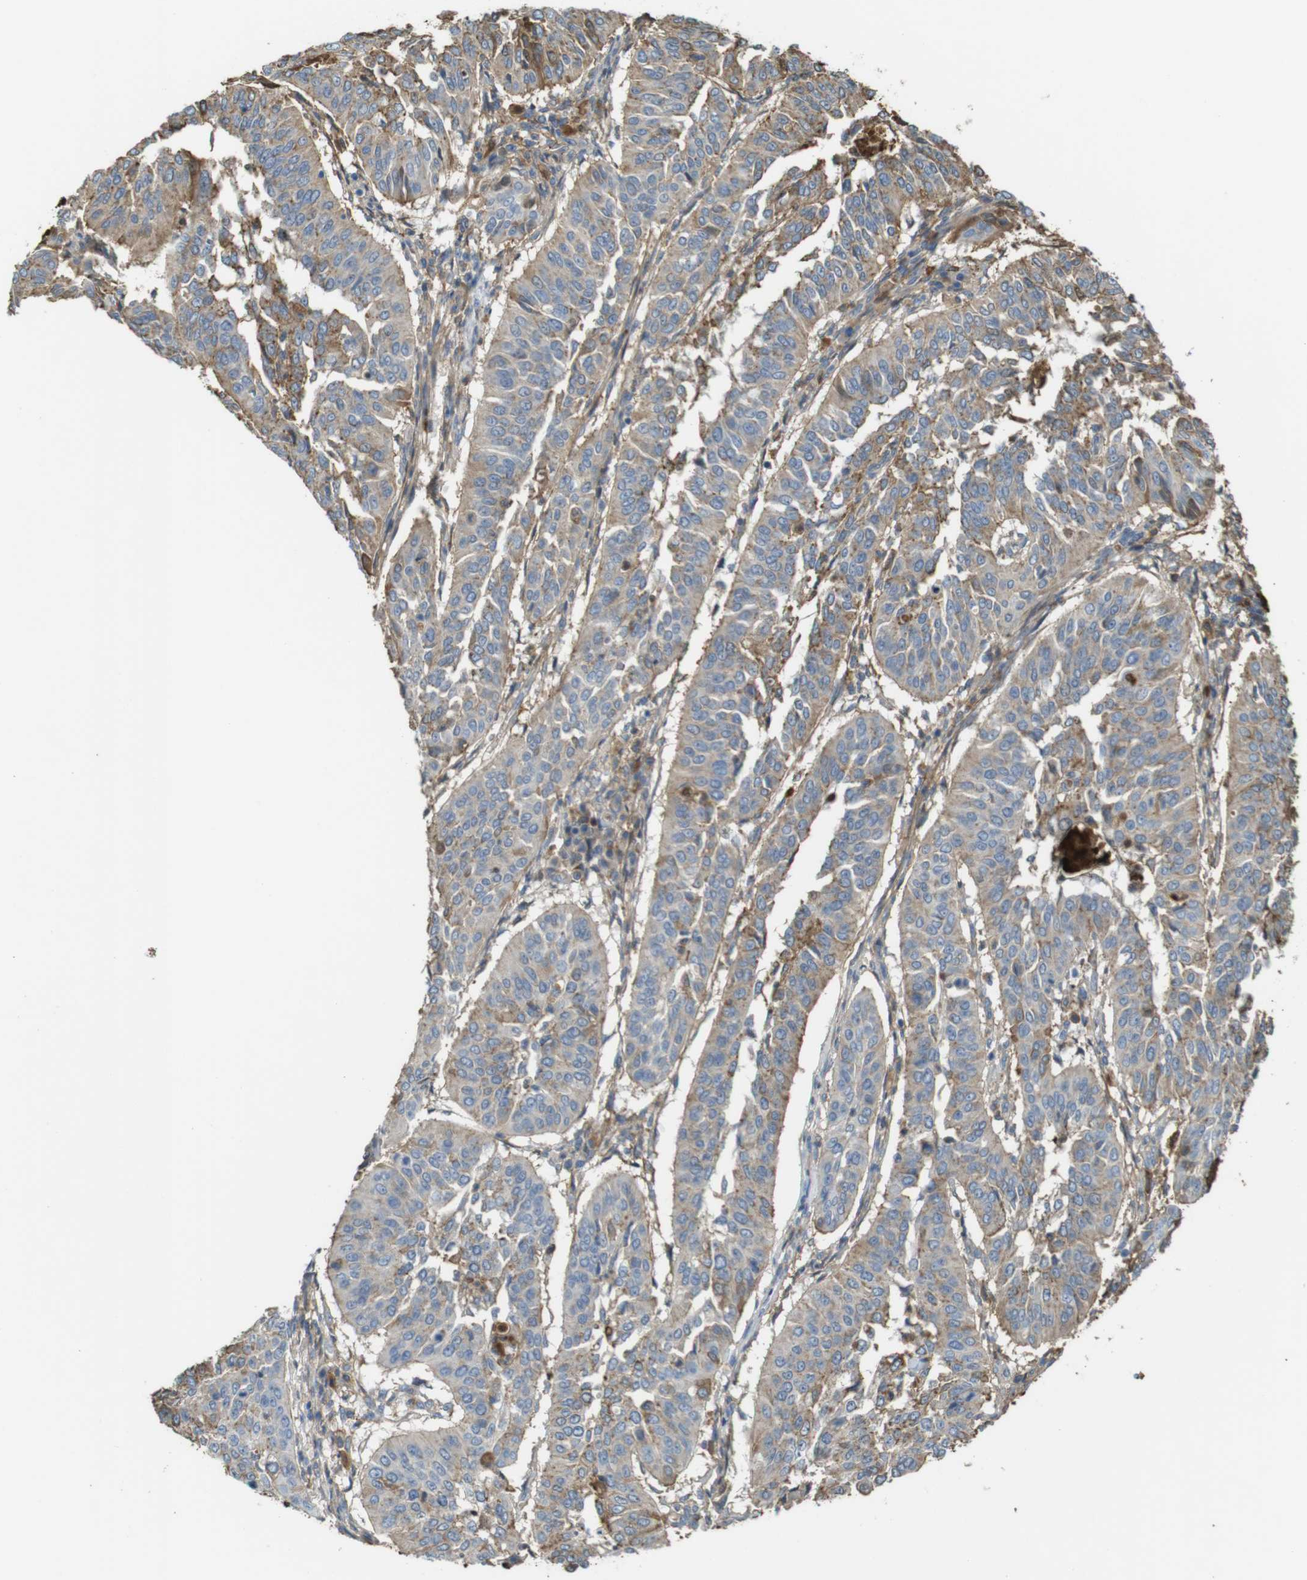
{"staining": {"intensity": "moderate", "quantity": "<25%", "location": "cytoplasmic/membranous"}, "tissue": "cervical cancer", "cell_type": "Tumor cells", "image_type": "cancer", "snomed": [{"axis": "morphology", "description": "Normal tissue, NOS"}, {"axis": "morphology", "description": "Squamous cell carcinoma, NOS"}, {"axis": "topography", "description": "Cervix"}], "caption": "The micrograph exhibits staining of cervical cancer, revealing moderate cytoplasmic/membranous protein positivity (brown color) within tumor cells. (DAB (3,3'-diaminobenzidine) IHC, brown staining for protein, blue staining for nuclei).", "gene": "LTBP4", "patient": {"sex": "female", "age": 39}}